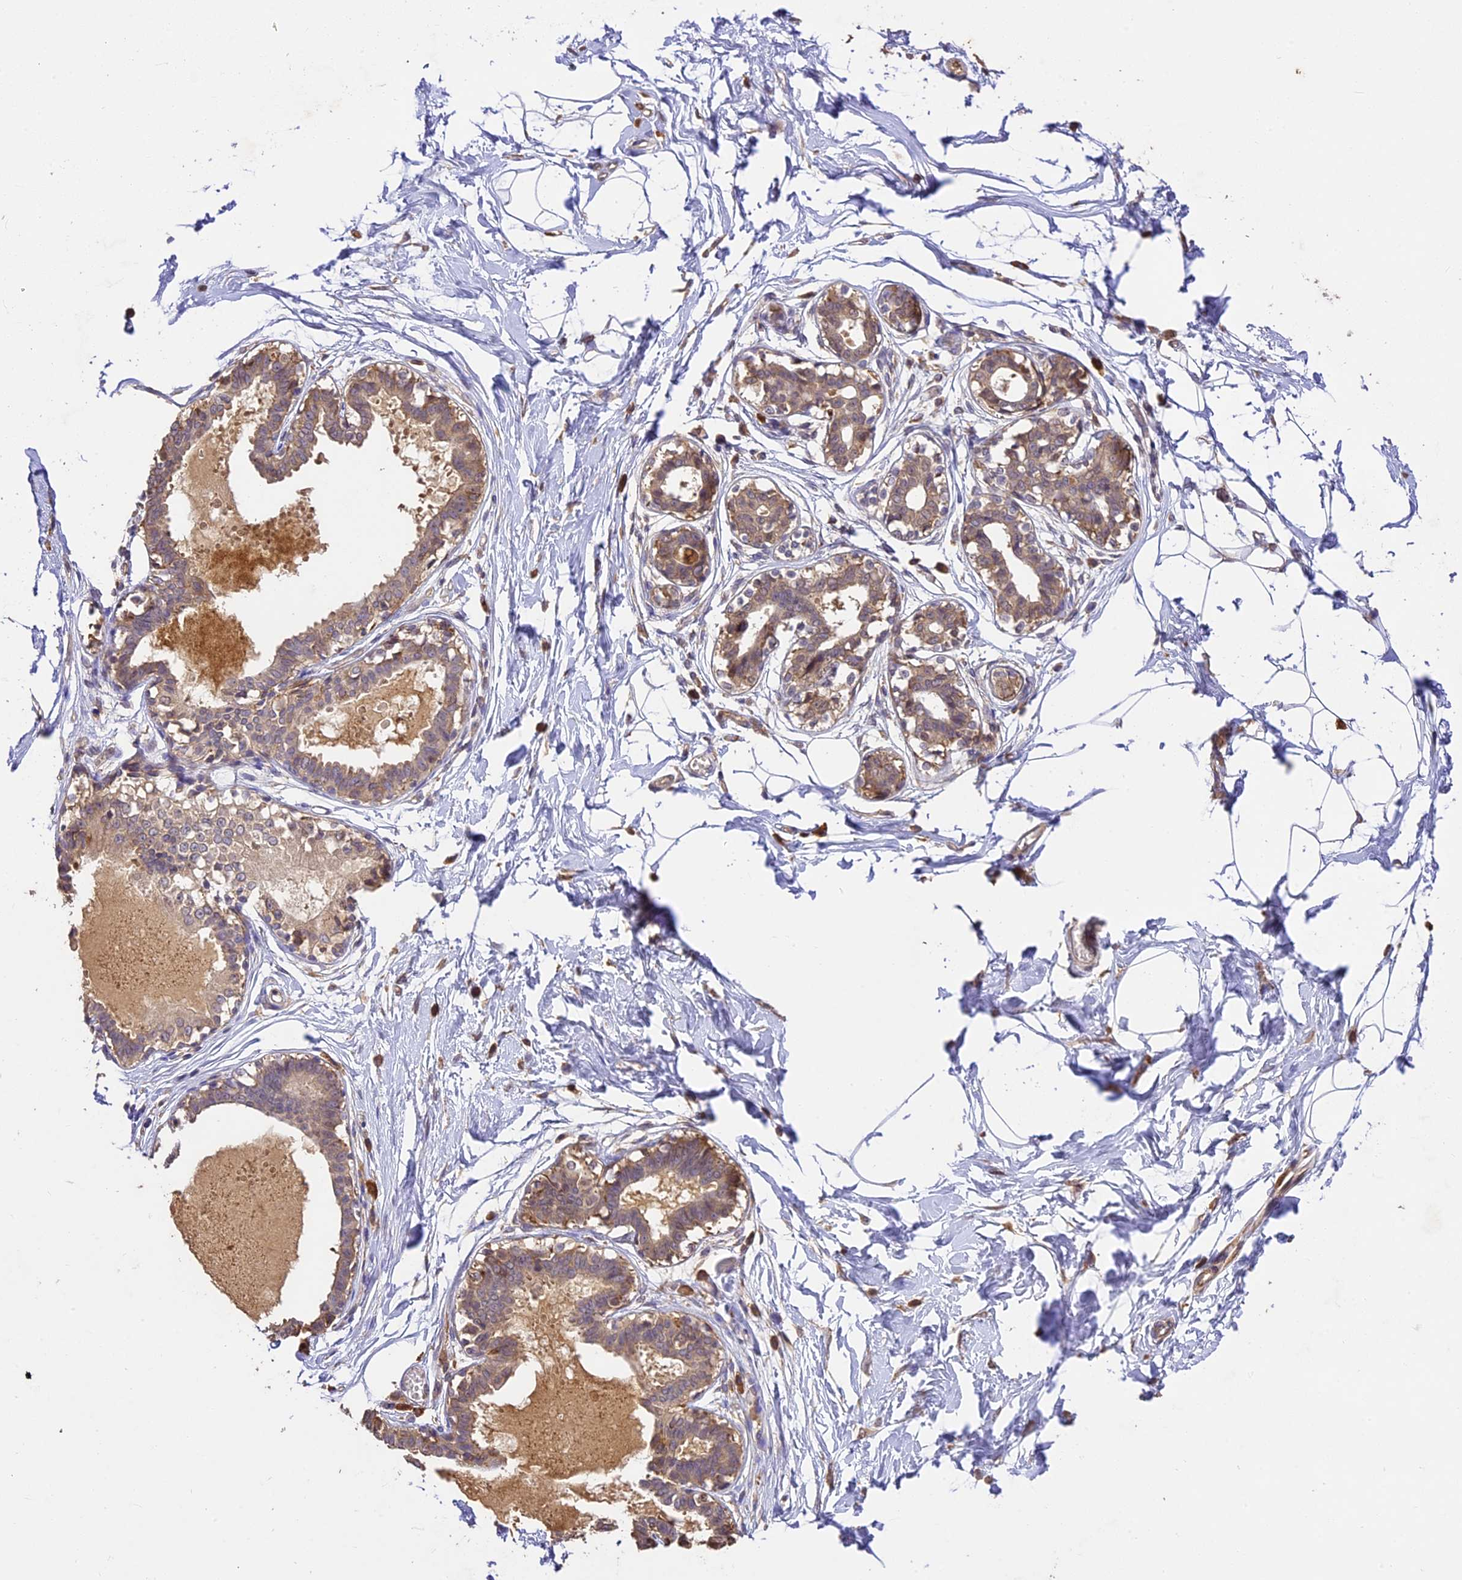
{"staining": {"intensity": "negative", "quantity": "none", "location": "none"}, "tissue": "breast", "cell_type": "Adipocytes", "image_type": "normal", "snomed": [{"axis": "morphology", "description": "Normal tissue, NOS"}, {"axis": "topography", "description": "Breast"}], "caption": "Adipocytes are negative for brown protein staining in unremarkable breast. (Stains: DAB immunohistochemistry with hematoxylin counter stain, Microscopy: brightfield microscopy at high magnification).", "gene": "BRAP", "patient": {"sex": "female", "age": 45}}